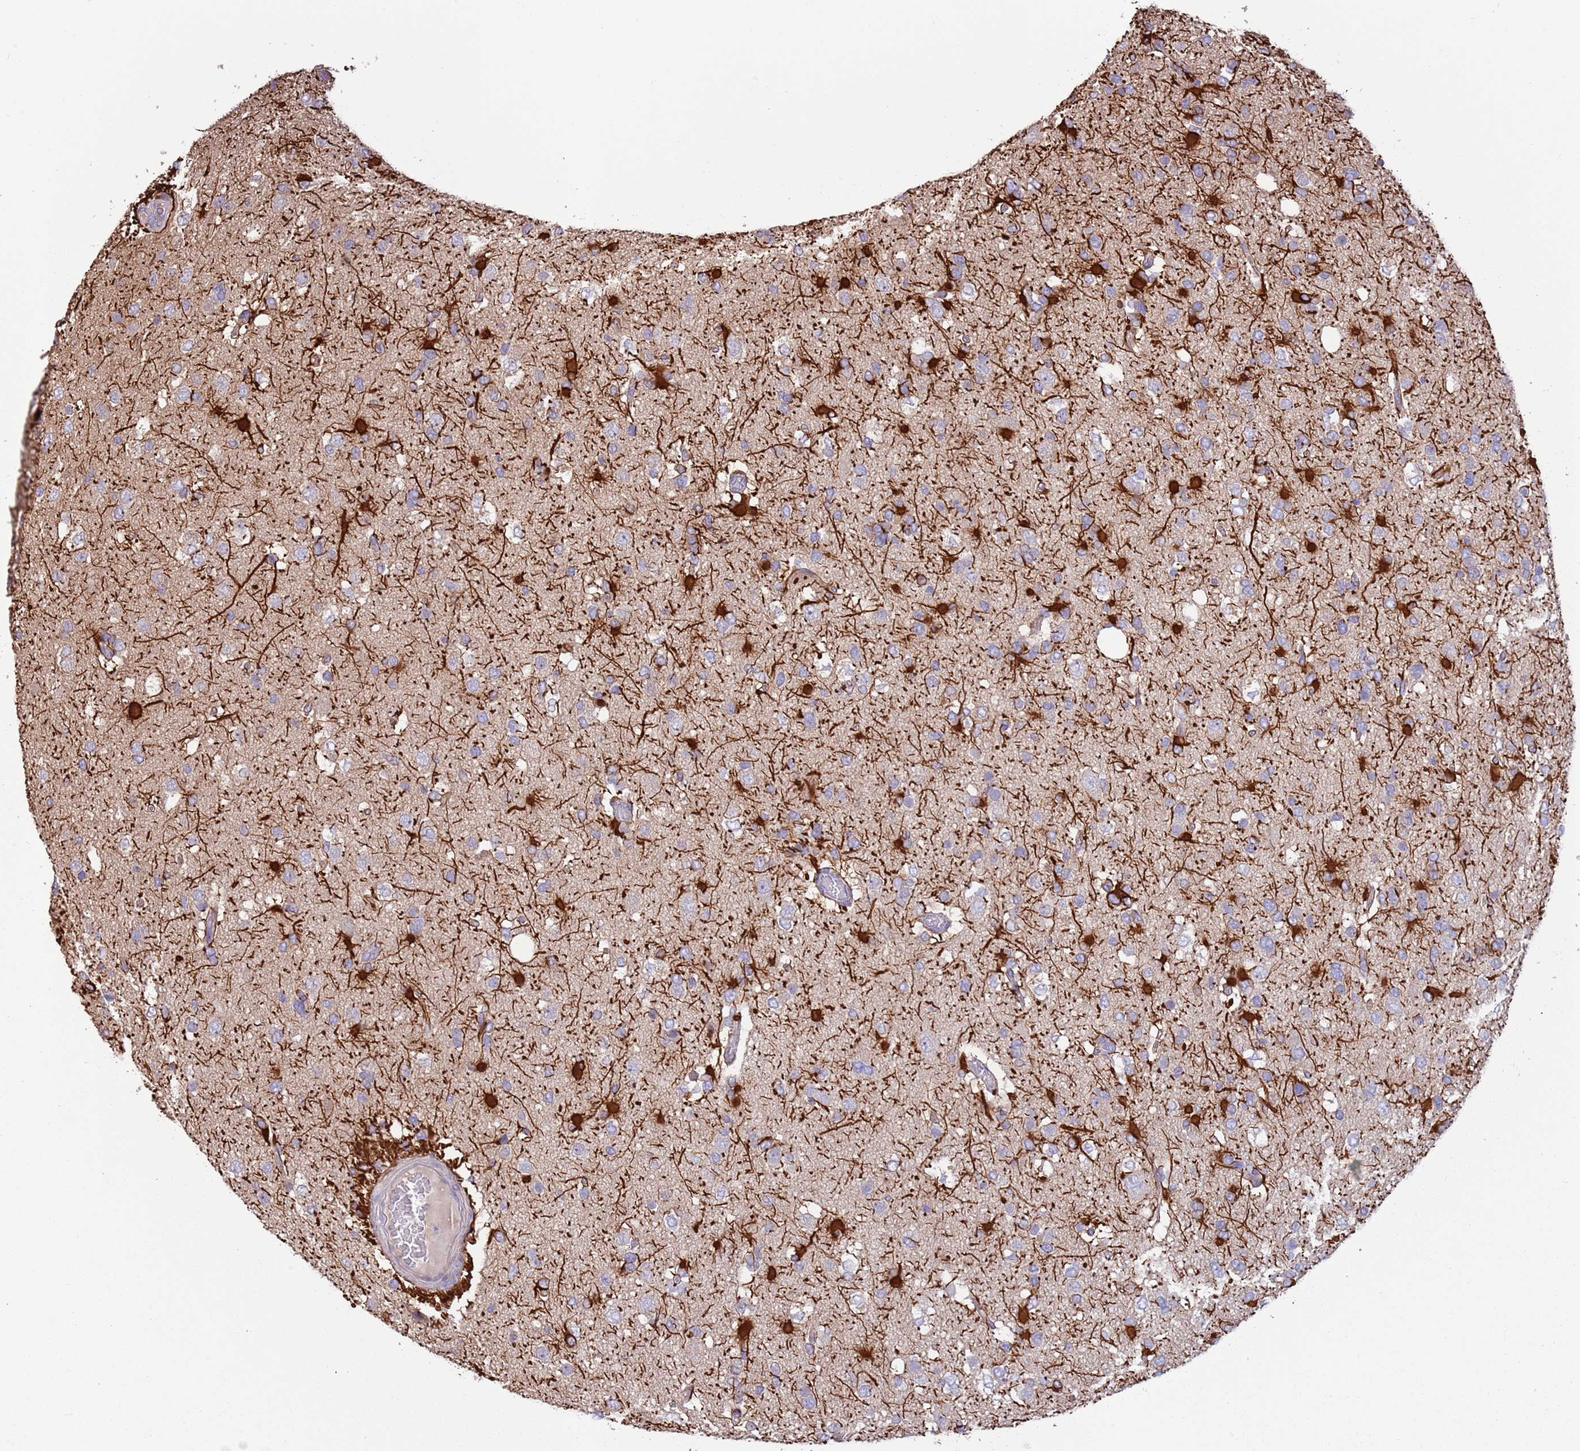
{"staining": {"intensity": "negative", "quantity": "none", "location": "none"}, "tissue": "glioma", "cell_type": "Tumor cells", "image_type": "cancer", "snomed": [{"axis": "morphology", "description": "Glioma, malignant, High grade"}, {"axis": "topography", "description": "Brain"}], "caption": "DAB immunohistochemical staining of human high-grade glioma (malignant) reveals no significant staining in tumor cells.", "gene": "CABYR", "patient": {"sex": "male", "age": 53}}